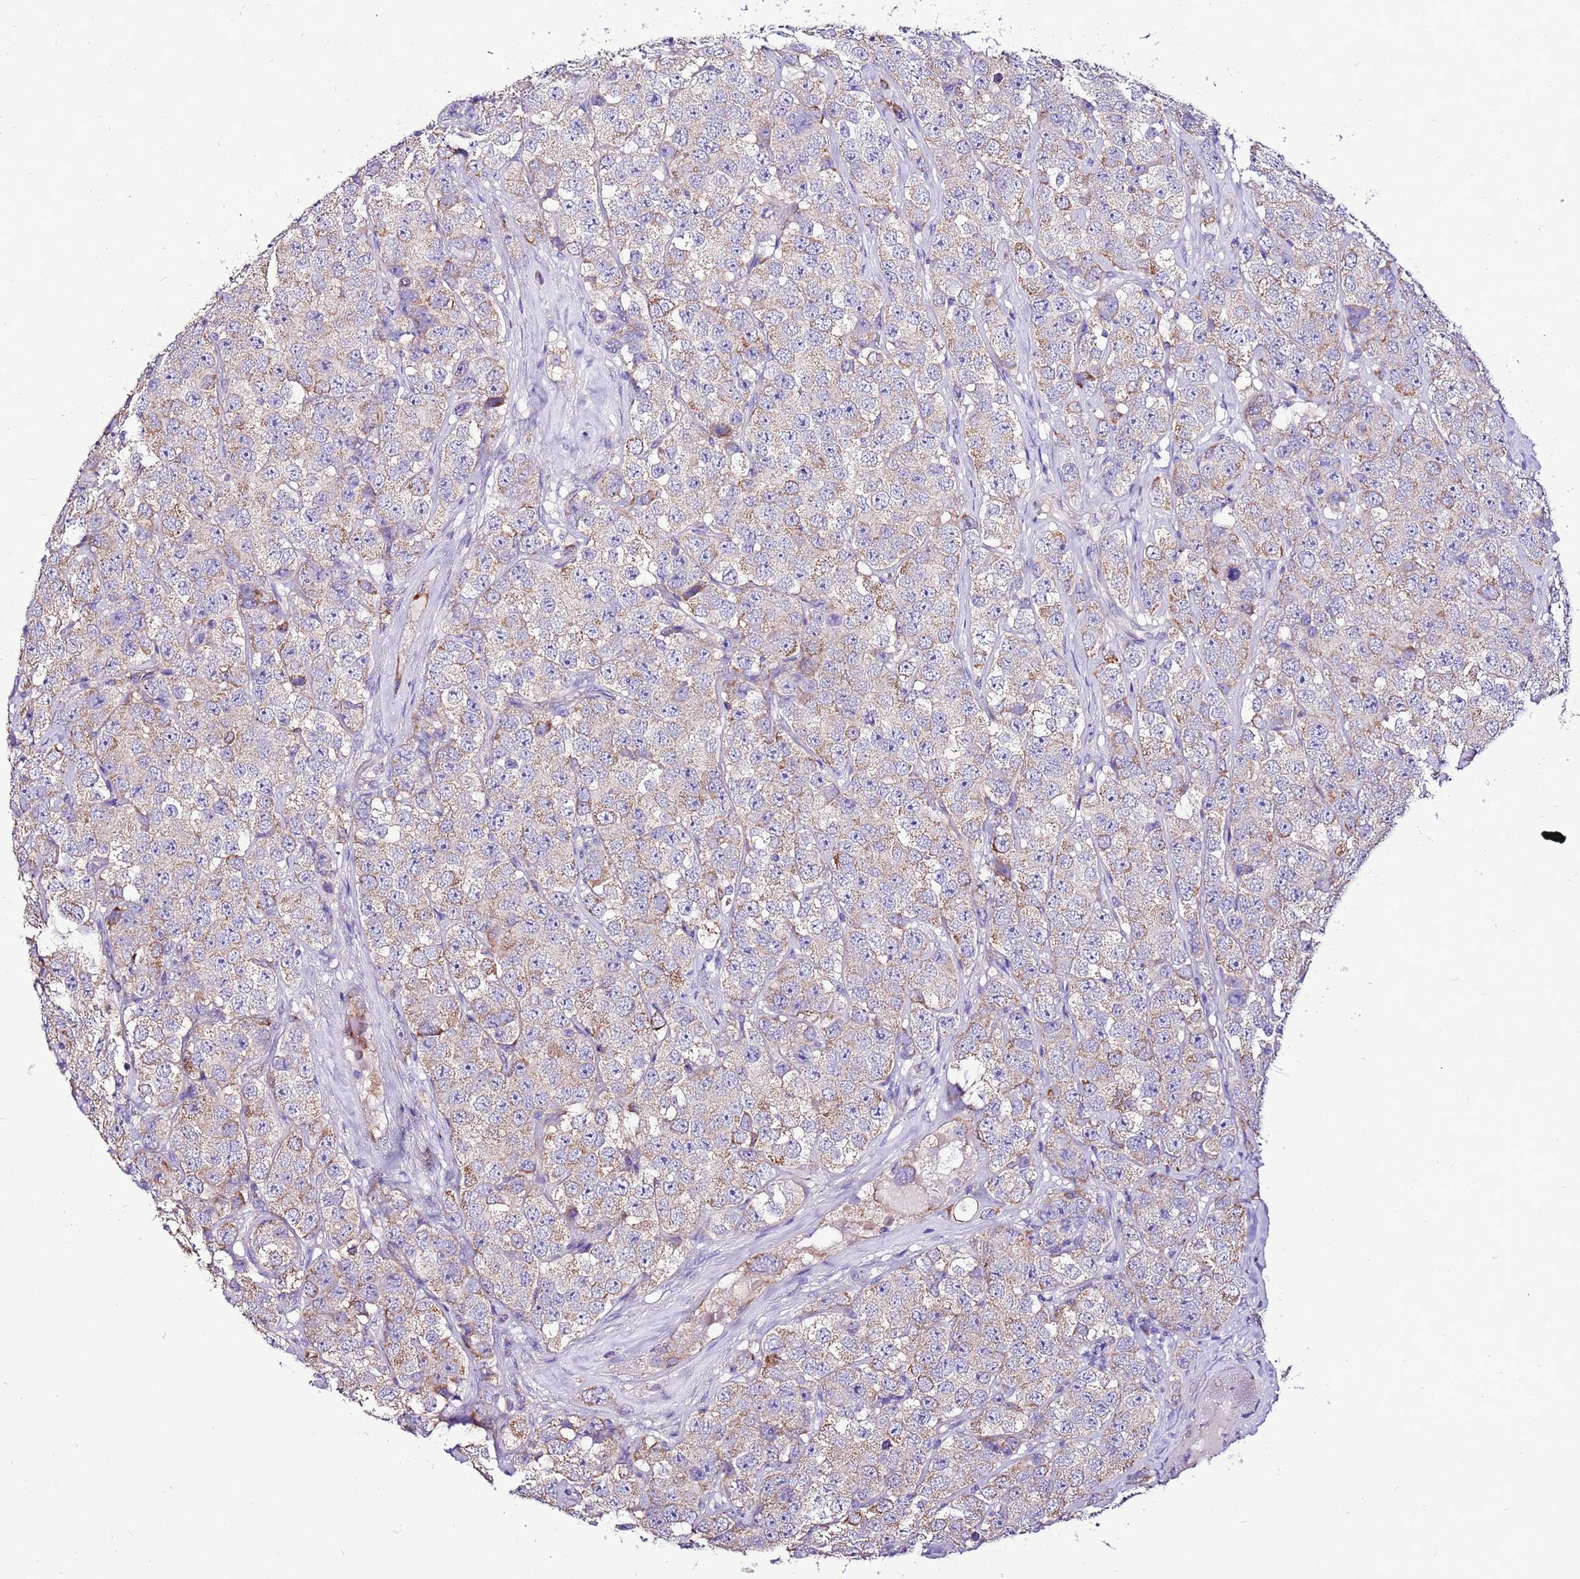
{"staining": {"intensity": "weak", "quantity": ">75%", "location": "cytoplasmic/membranous"}, "tissue": "testis cancer", "cell_type": "Tumor cells", "image_type": "cancer", "snomed": [{"axis": "morphology", "description": "Seminoma, NOS"}, {"axis": "topography", "description": "Testis"}], "caption": "Approximately >75% of tumor cells in testis cancer exhibit weak cytoplasmic/membranous protein positivity as visualized by brown immunohistochemical staining.", "gene": "TMEM106C", "patient": {"sex": "male", "age": 28}}